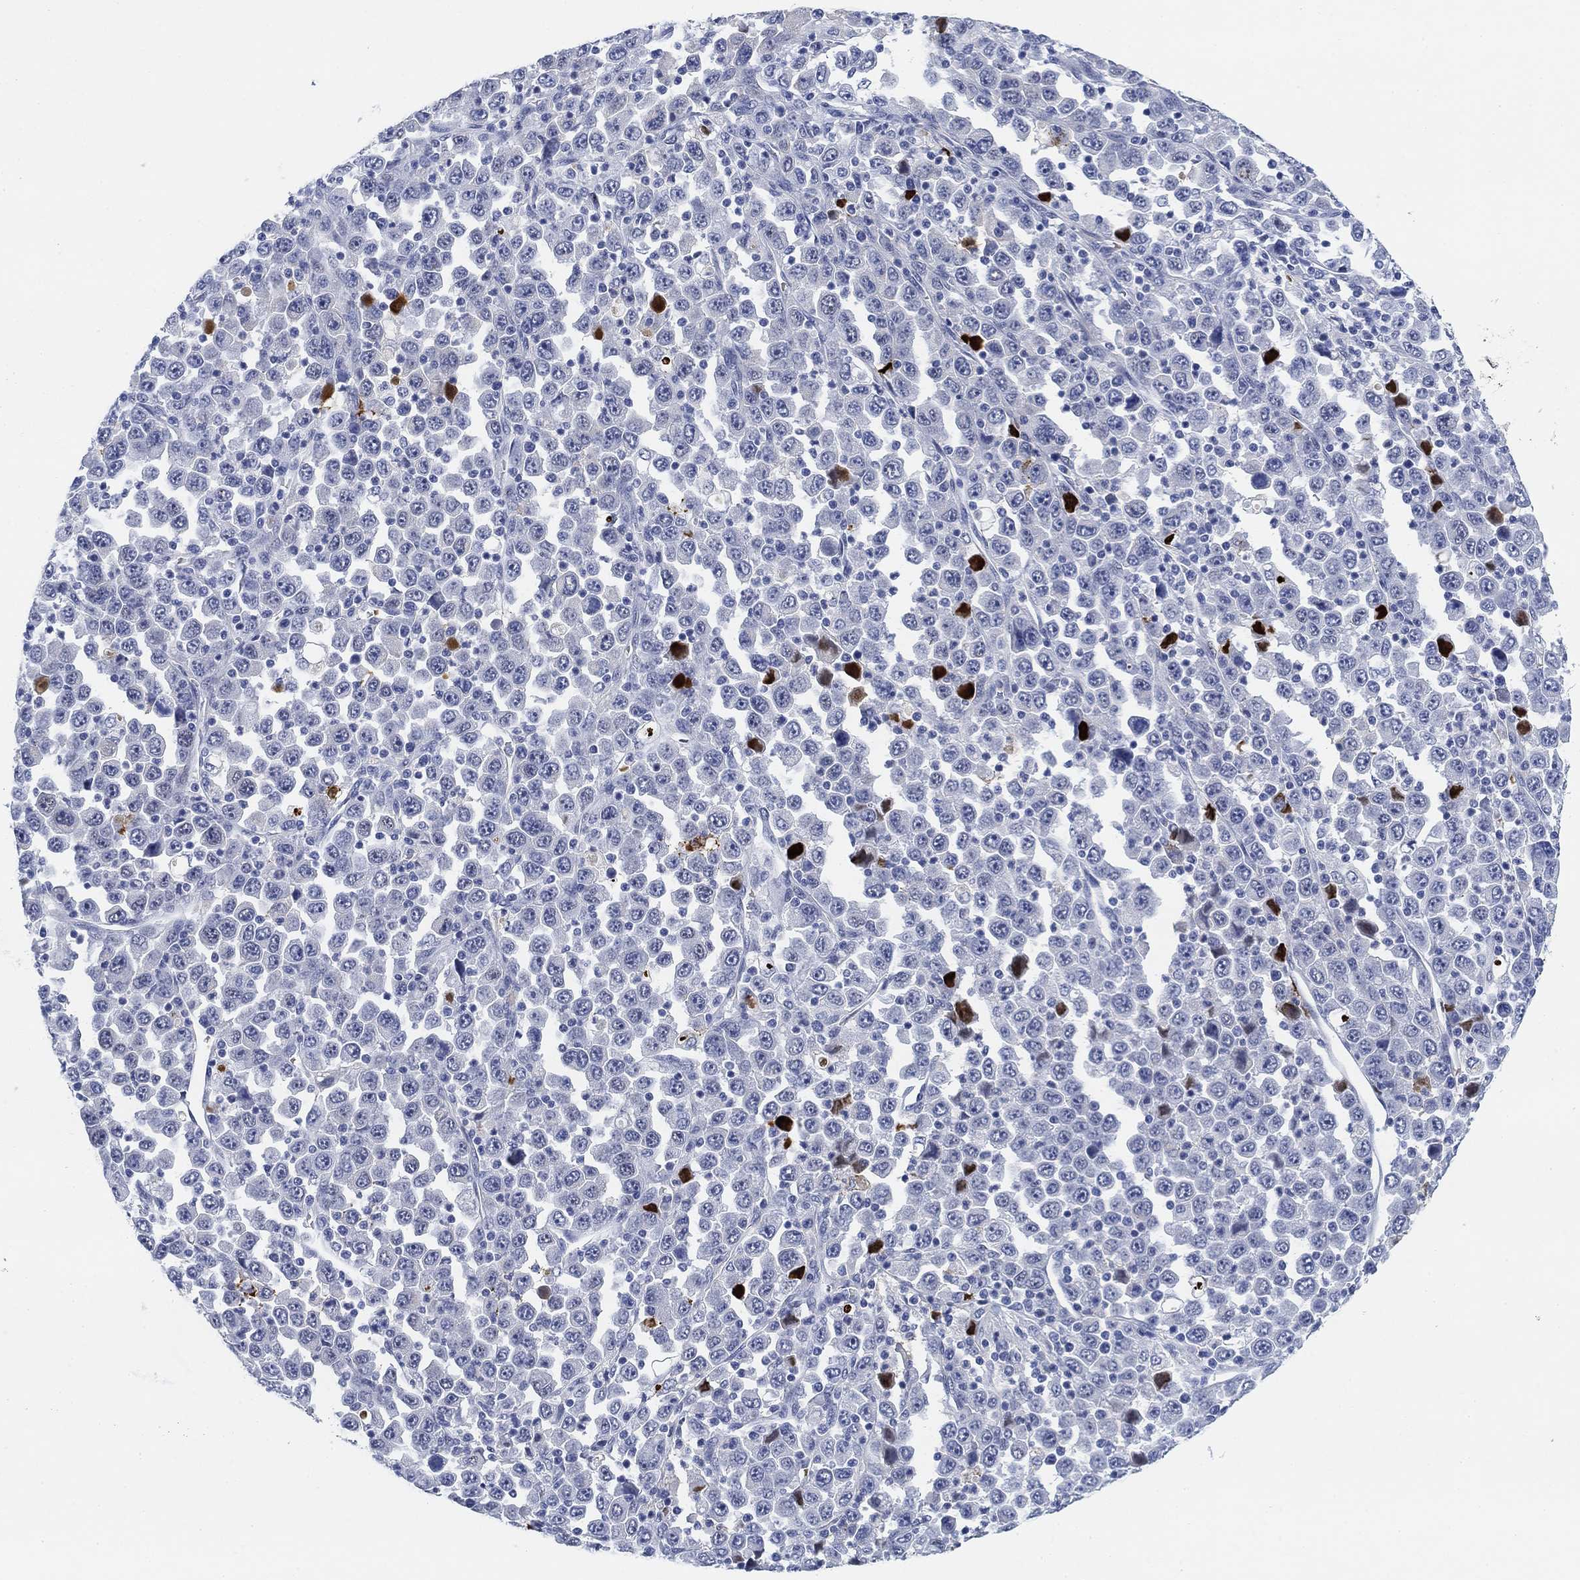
{"staining": {"intensity": "negative", "quantity": "none", "location": "none"}, "tissue": "stomach cancer", "cell_type": "Tumor cells", "image_type": "cancer", "snomed": [{"axis": "morphology", "description": "Normal tissue, NOS"}, {"axis": "morphology", "description": "Adenocarcinoma, NOS"}, {"axis": "topography", "description": "Stomach, upper"}, {"axis": "topography", "description": "Stomach"}], "caption": "Tumor cells show no significant staining in stomach cancer (adenocarcinoma).", "gene": "PAX6", "patient": {"sex": "male", "age": 59}}